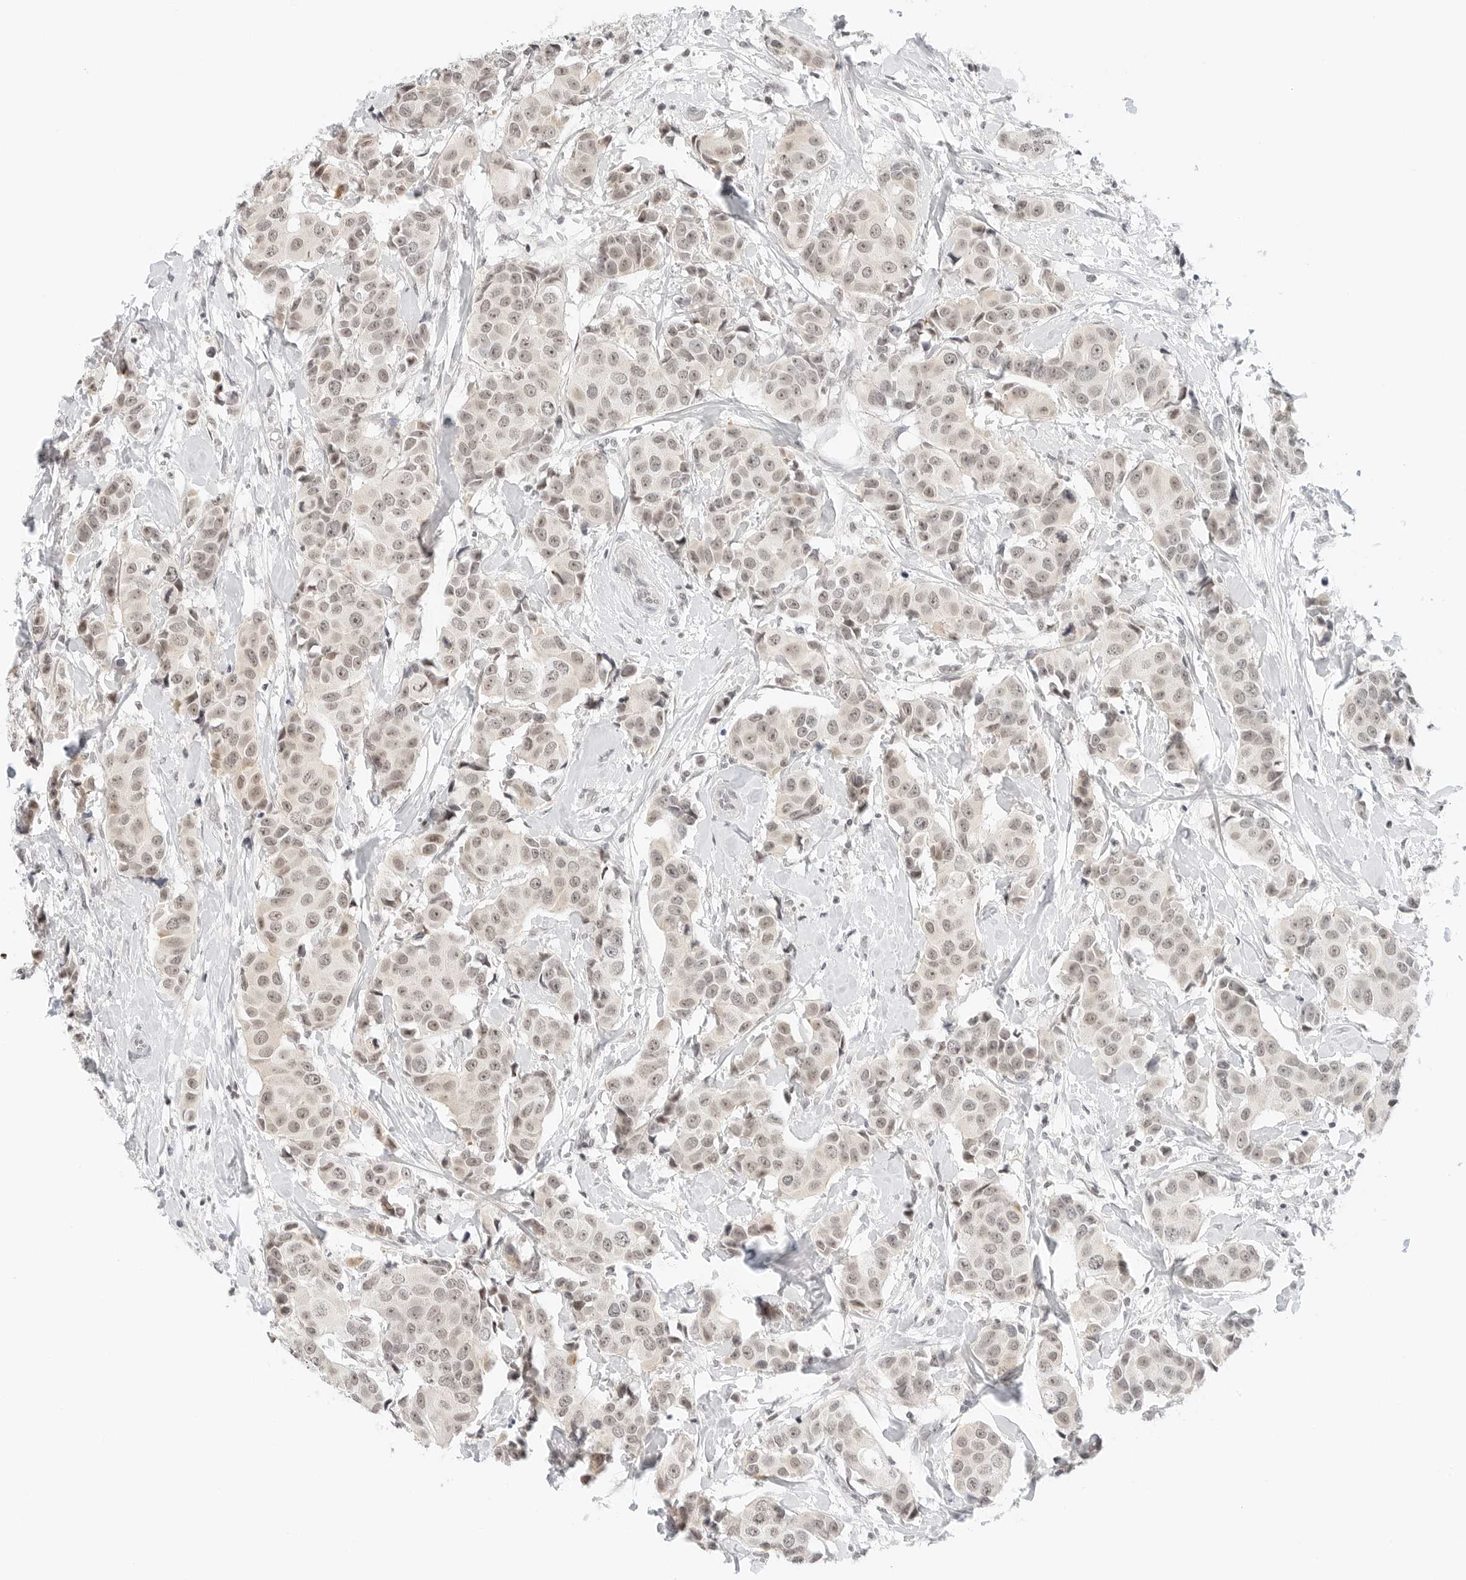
{"staining": {"intensity": "weak", "quantity": "25%-75%", "location": "nuclear"}, "tissue": "breast cancer", "cell_type": "Tumor cells", "image_type": "cancer", "snomed": [{"axis": "morphology", "description": "Normal tissue, NOS"}, {"axis": "morphology", "description": "Duct carcinoma"}, {"axis": "topography", "description": "Breast"}], "caption": "Immunohistochemical staining of human breast infiltrating ductal carcinoma reveals weak nuclear protein staining in about 25%-75% of tumor cells.", "gene": "NEO1", "patient": {"sex": "female", "age": 39}}